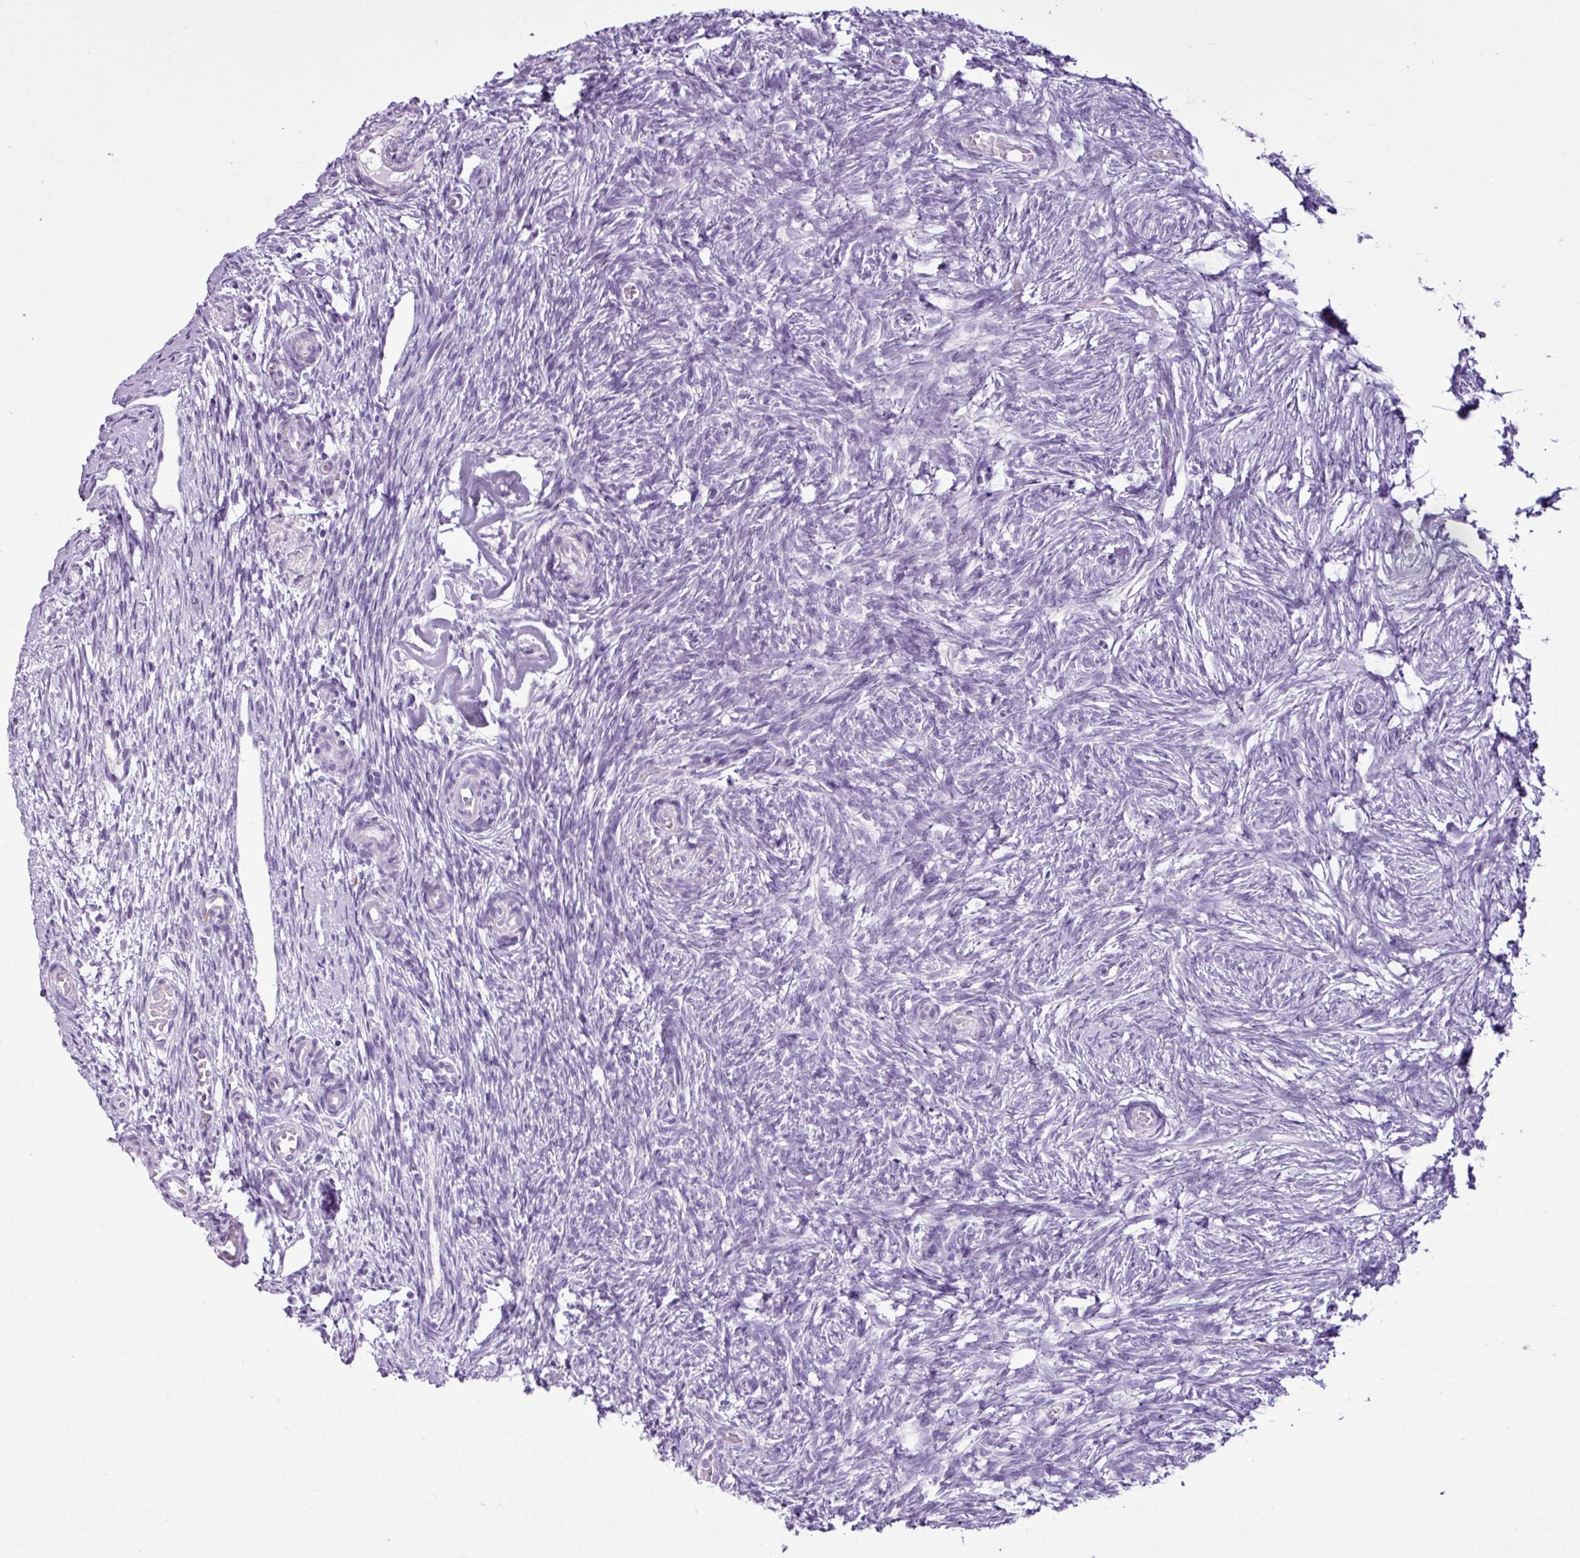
{"staining": {"intensity": "negative", "quantity": "none", "location": "none"}, "tissue": "ovary", "cell_type": "Ovarian stroma cells", "image_type": "normal", "snomed": [{"axis": "morphology", "description": "Normal tissue, NOS"}, {"axis": "topography", "description": "Ovary"}], "caption": "Immunohistochemical staining of normal ovary demonstrates no significant positivity in ovarian stroma cells. The staining is performed using DAB brown chromogen with nuclei counter-stained in using hematoxylin.", "gene": "LILRB4", "patient": {"sex": "female", "age": 51}}